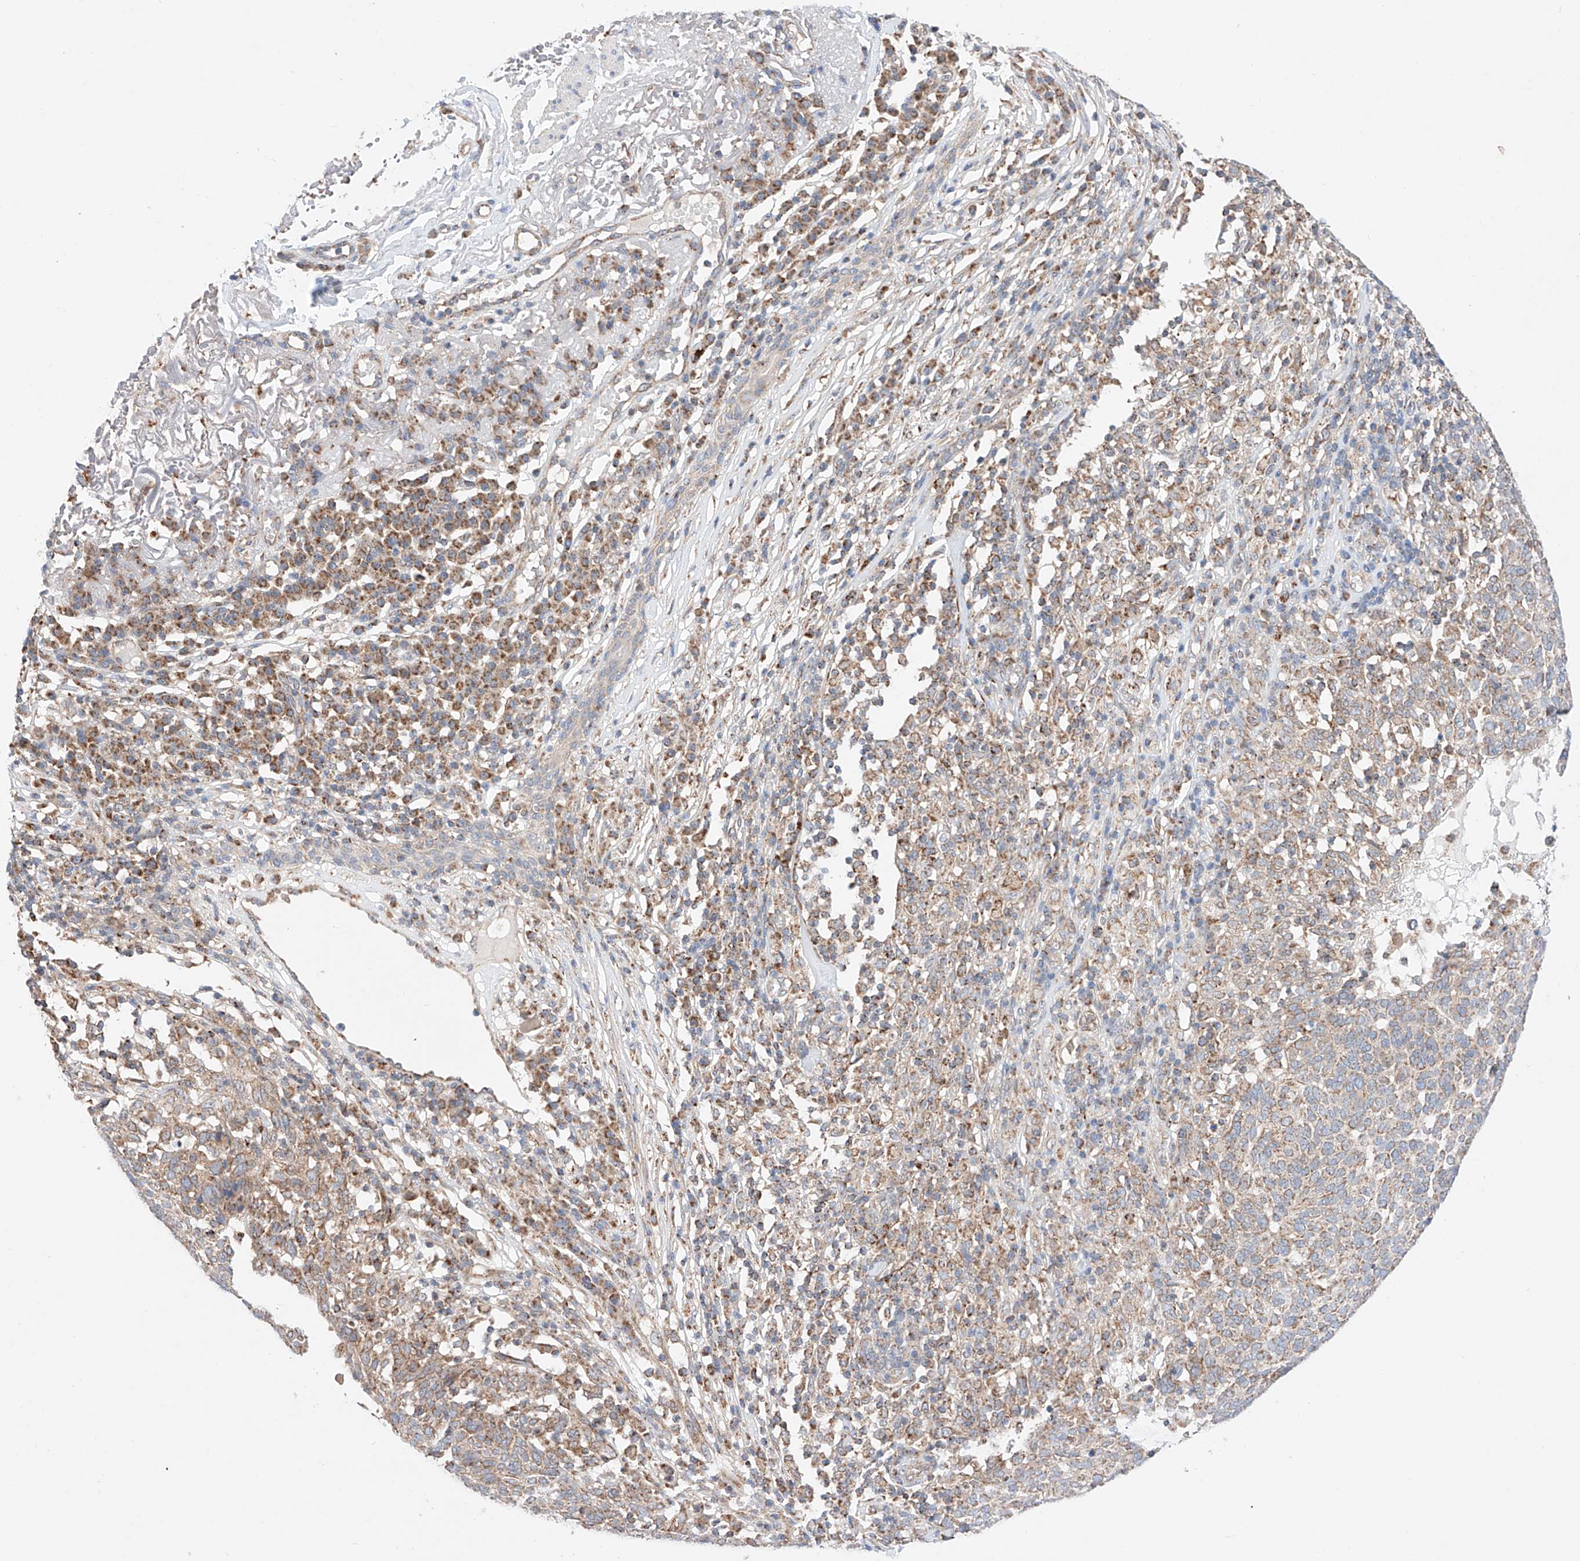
{"staining": {"intensity": "moderate", "quantity": "25%-75%", "location": "cytoplasmic/membranous"}, "tissue": "skin cancer", "cell_type": "Tumor cells", "image_type": "cancer", "snomed": [{"axis": "morphology", "description": "Squamous cell carcinoma, NOS"}, {"axis": "topography", "description": "Skin"}], "caption": "Skin squamous cell carcinoma was stained to show a protein in brown. There is medium levels of moderate cytoplasmic/membranous expression in approximately 25%-75% of tumor cells.", "gene": "KTI12", "patient": {"sex": "female", "age": 90}}